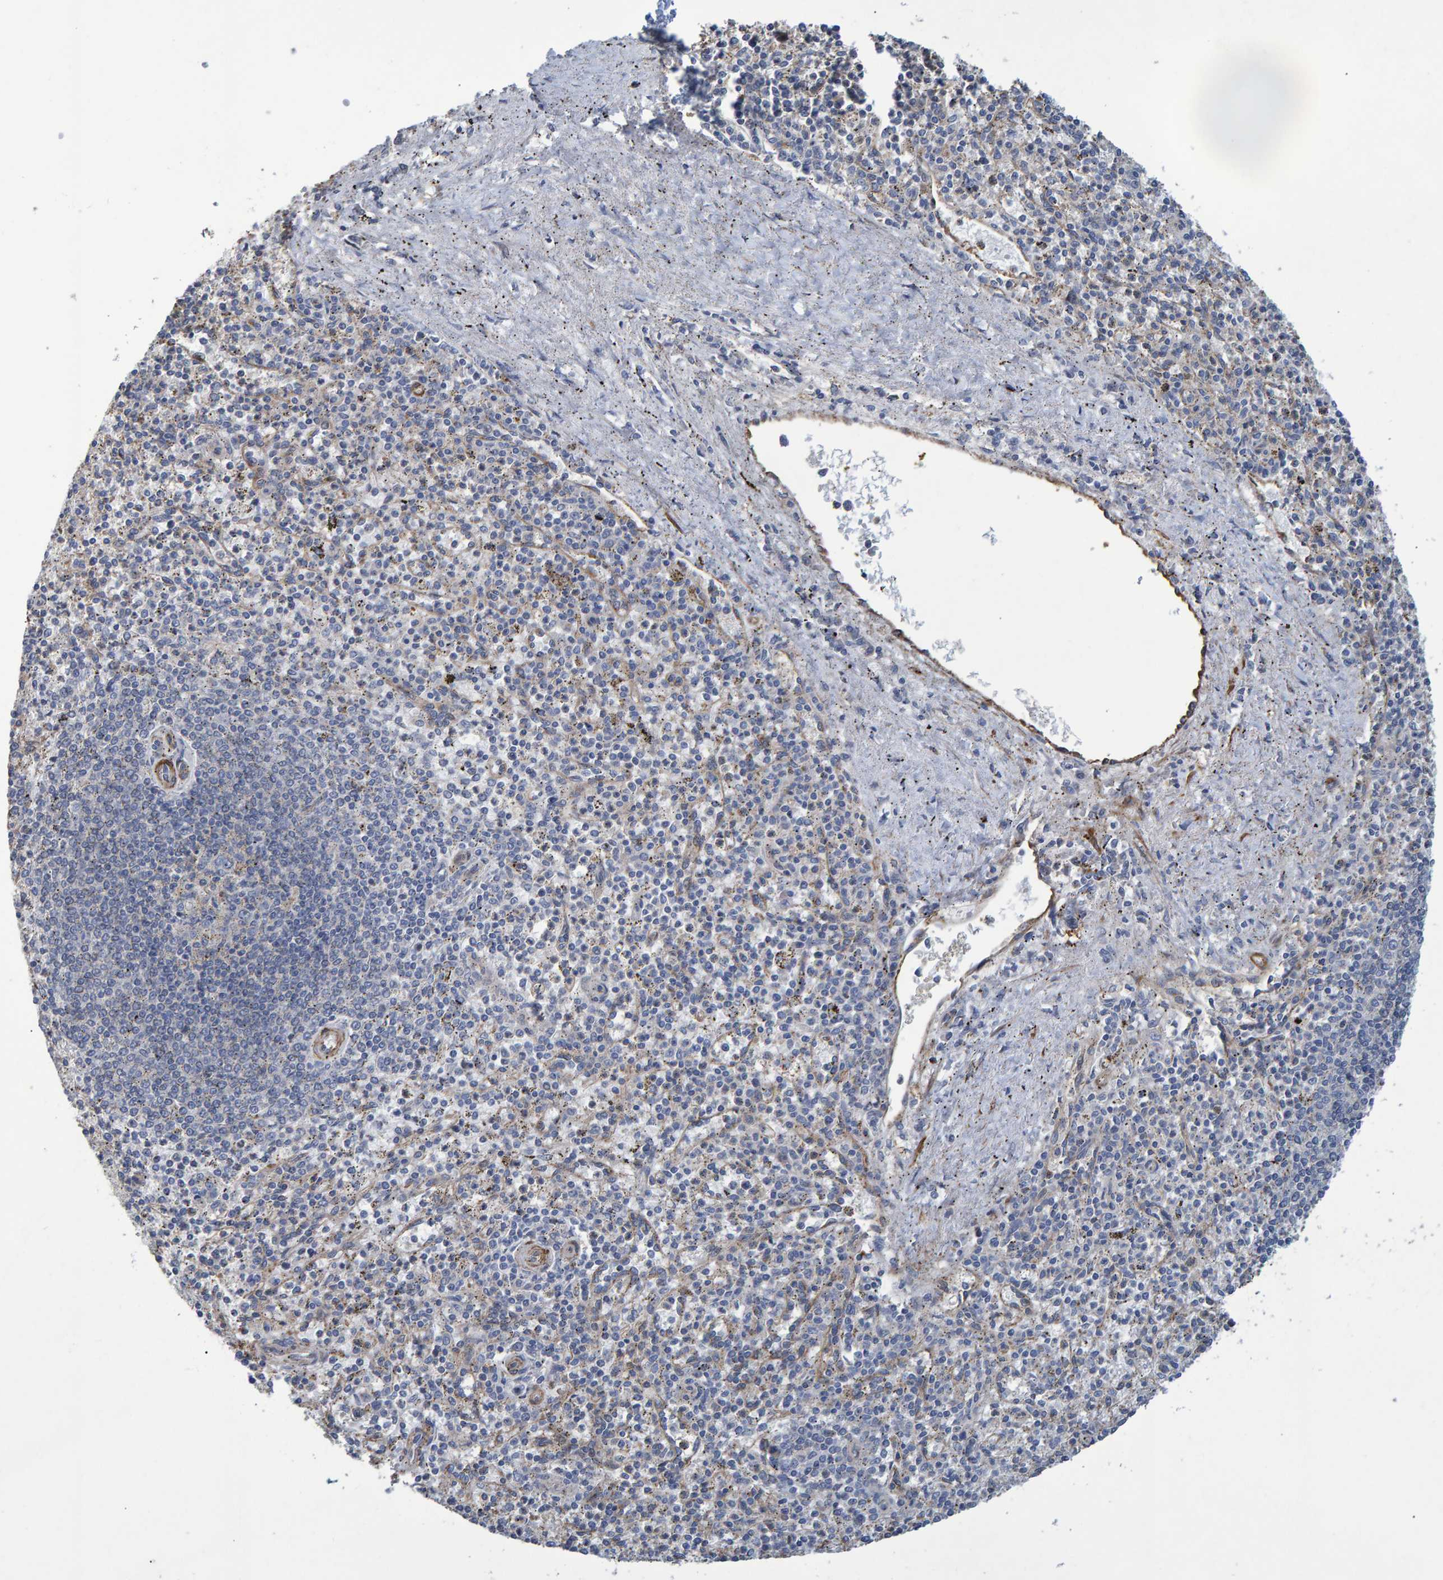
{"staining": {"intensity": "weak", "quantity": "<25%", "location": "cytoplasmic/membranous"}, "tissue": "spleen", "cell_type": "Cells in red pulp", "image_type": "normal", "snomed": [{"axis": "morphology", "description": "Normal tissue, NOS"}, {"axis": "topography", "description": "Spleen"}], "caption": "This is an immunohistochemistry photomicrograph of normal human spleen. There is no expression in cells in red pulp.", "gene": "SLIT2", "patient": {"sex": "male", "age": 72}}